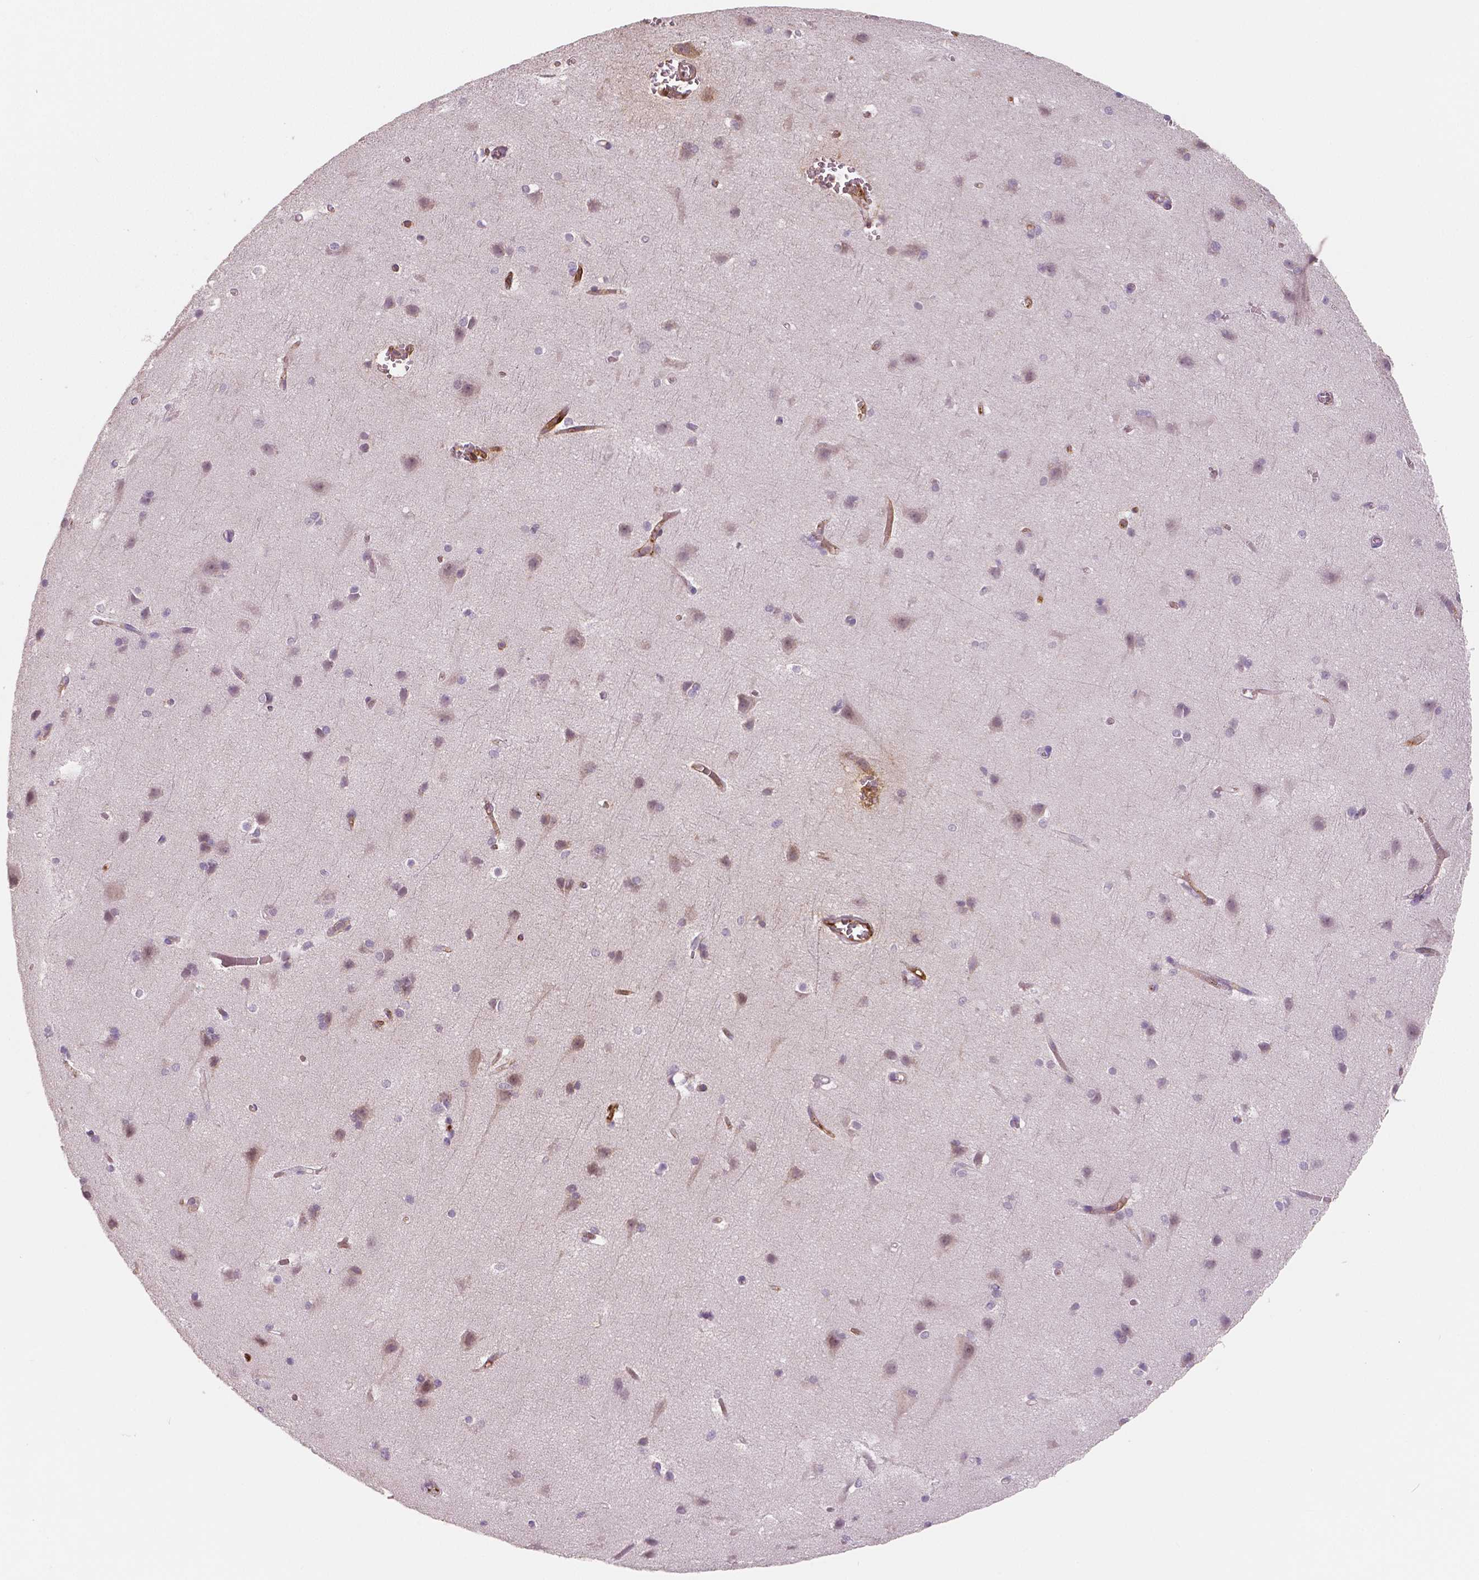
{"staining": {"intensity": "weak", "quantity": "25%-75%", "location": "cytoplasmic/membranous"}, "tissue": "cerebral cortex", "cell_type": "Endothelial cells", "image_type": "normal", "snomed": [{"axis": "morphology", "description": "Normal tissue, NOS"}, {"axis": "topography", "description": "Cerebral cortex"}], "caption": "Immunohistochemical staining of normal cerebral cortex shows low levels of weak cytoplasmic/membranous expression in approximately 25%-75% of endothelial cells. (DAB (3,3'-diaminobenzidine) IHC with brightfield microscopy, high magnification).", "gene": "APOA4", "patient": {"sex": "male", "age": 37}}